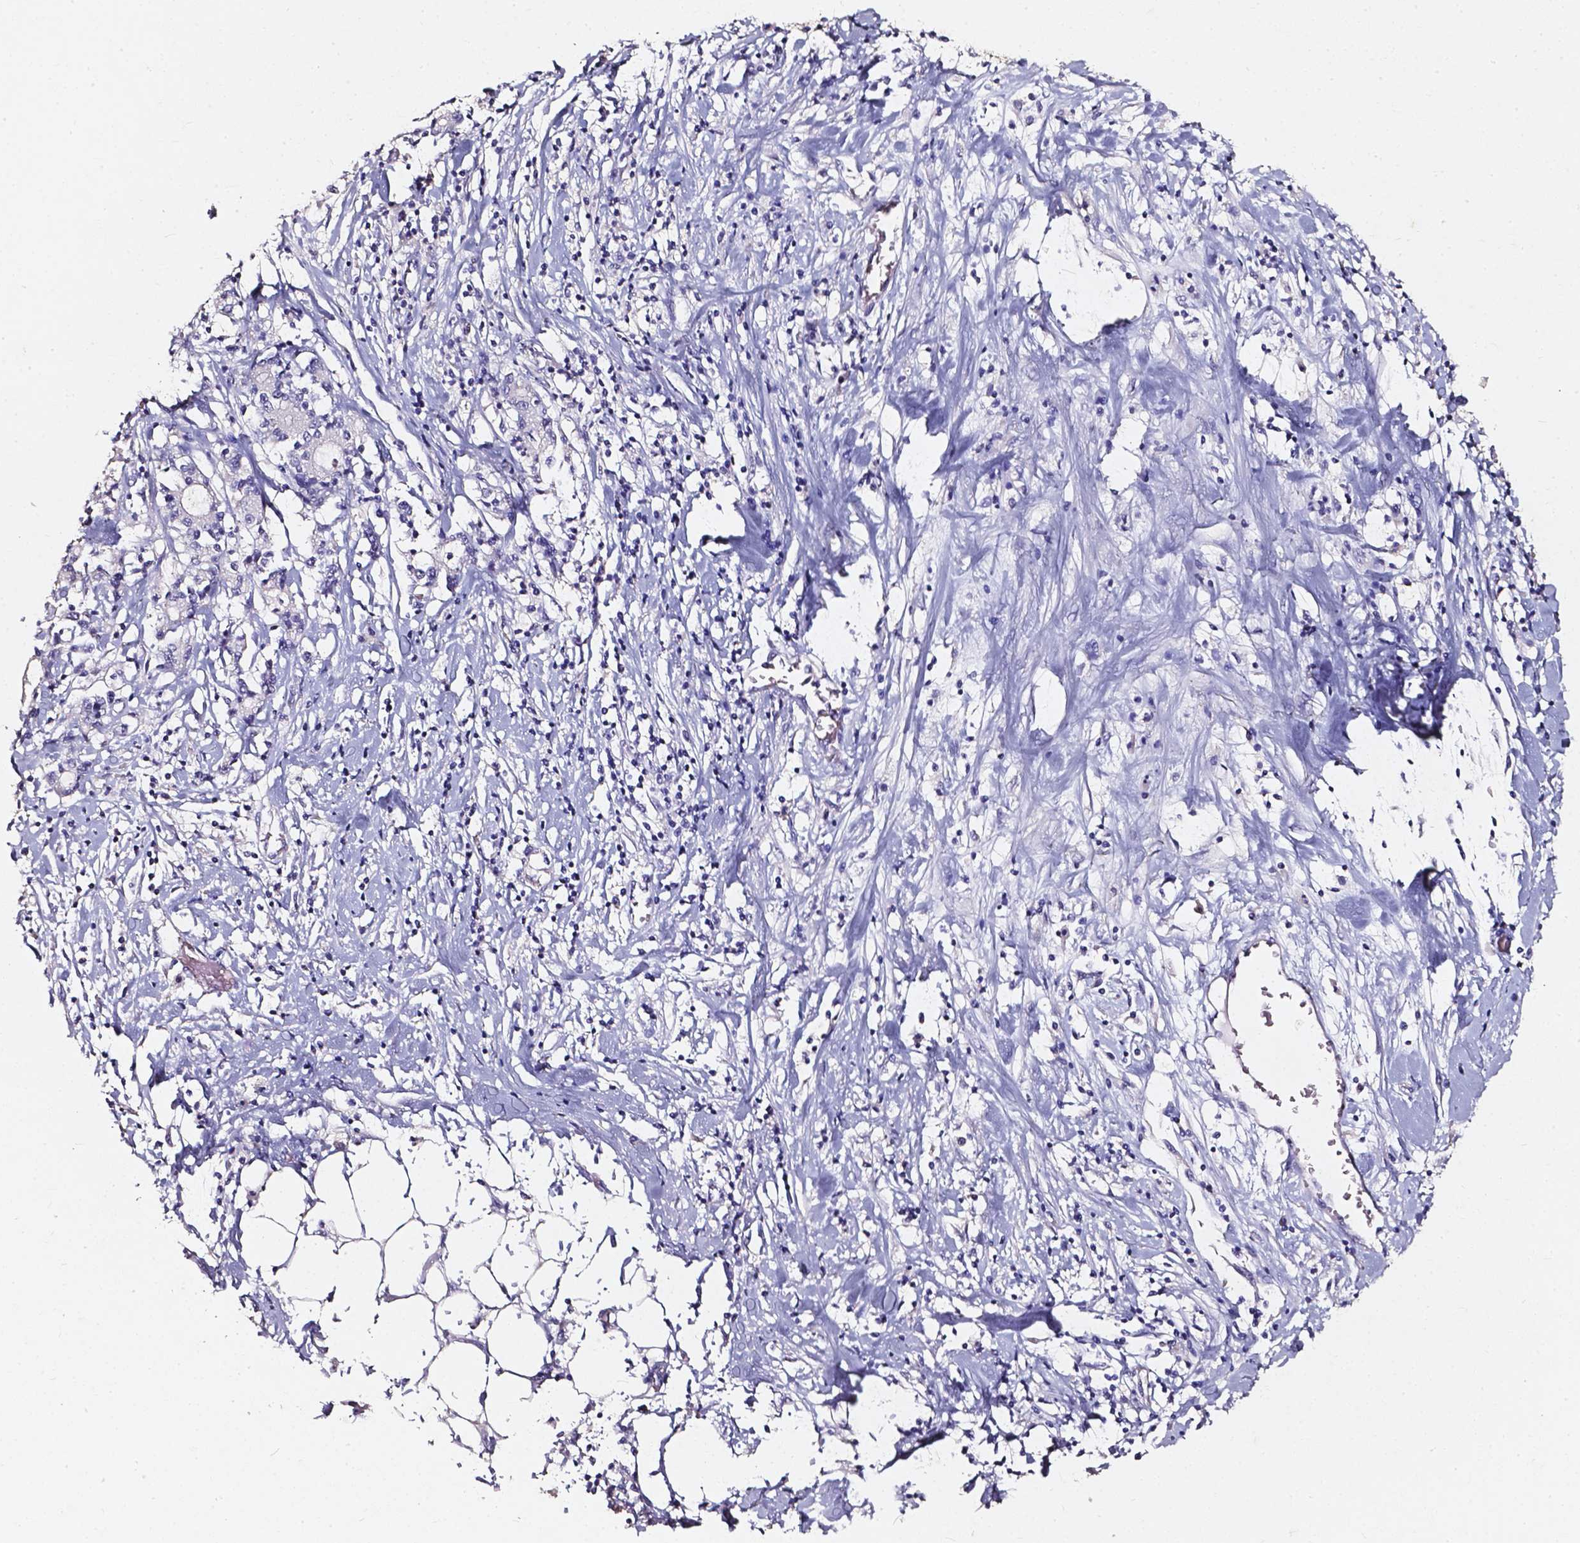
{"staining": {"intensity": "negative", "quantity": "none", "location": "none"}, "tissue": "stomach cancer", "cell_type": "Tumor cells", "image_type": "cancer", "snomed": [{"axis": "morphology", "description": "Adenocarcinoma, NOS"}, {"axis": "topography", "description": "Stomach, upper"}], "caption": "Photomicrograph shows no significant protein positivity in tumor cells of adenocarcinoma (stomach). (Stains: DAB IHC with hematoxylin counter stain, Microscopy: brightfield microscopy at high magnification).", "gene": "AKR1B10", "patient": {"sex": "male", "age": 68}}